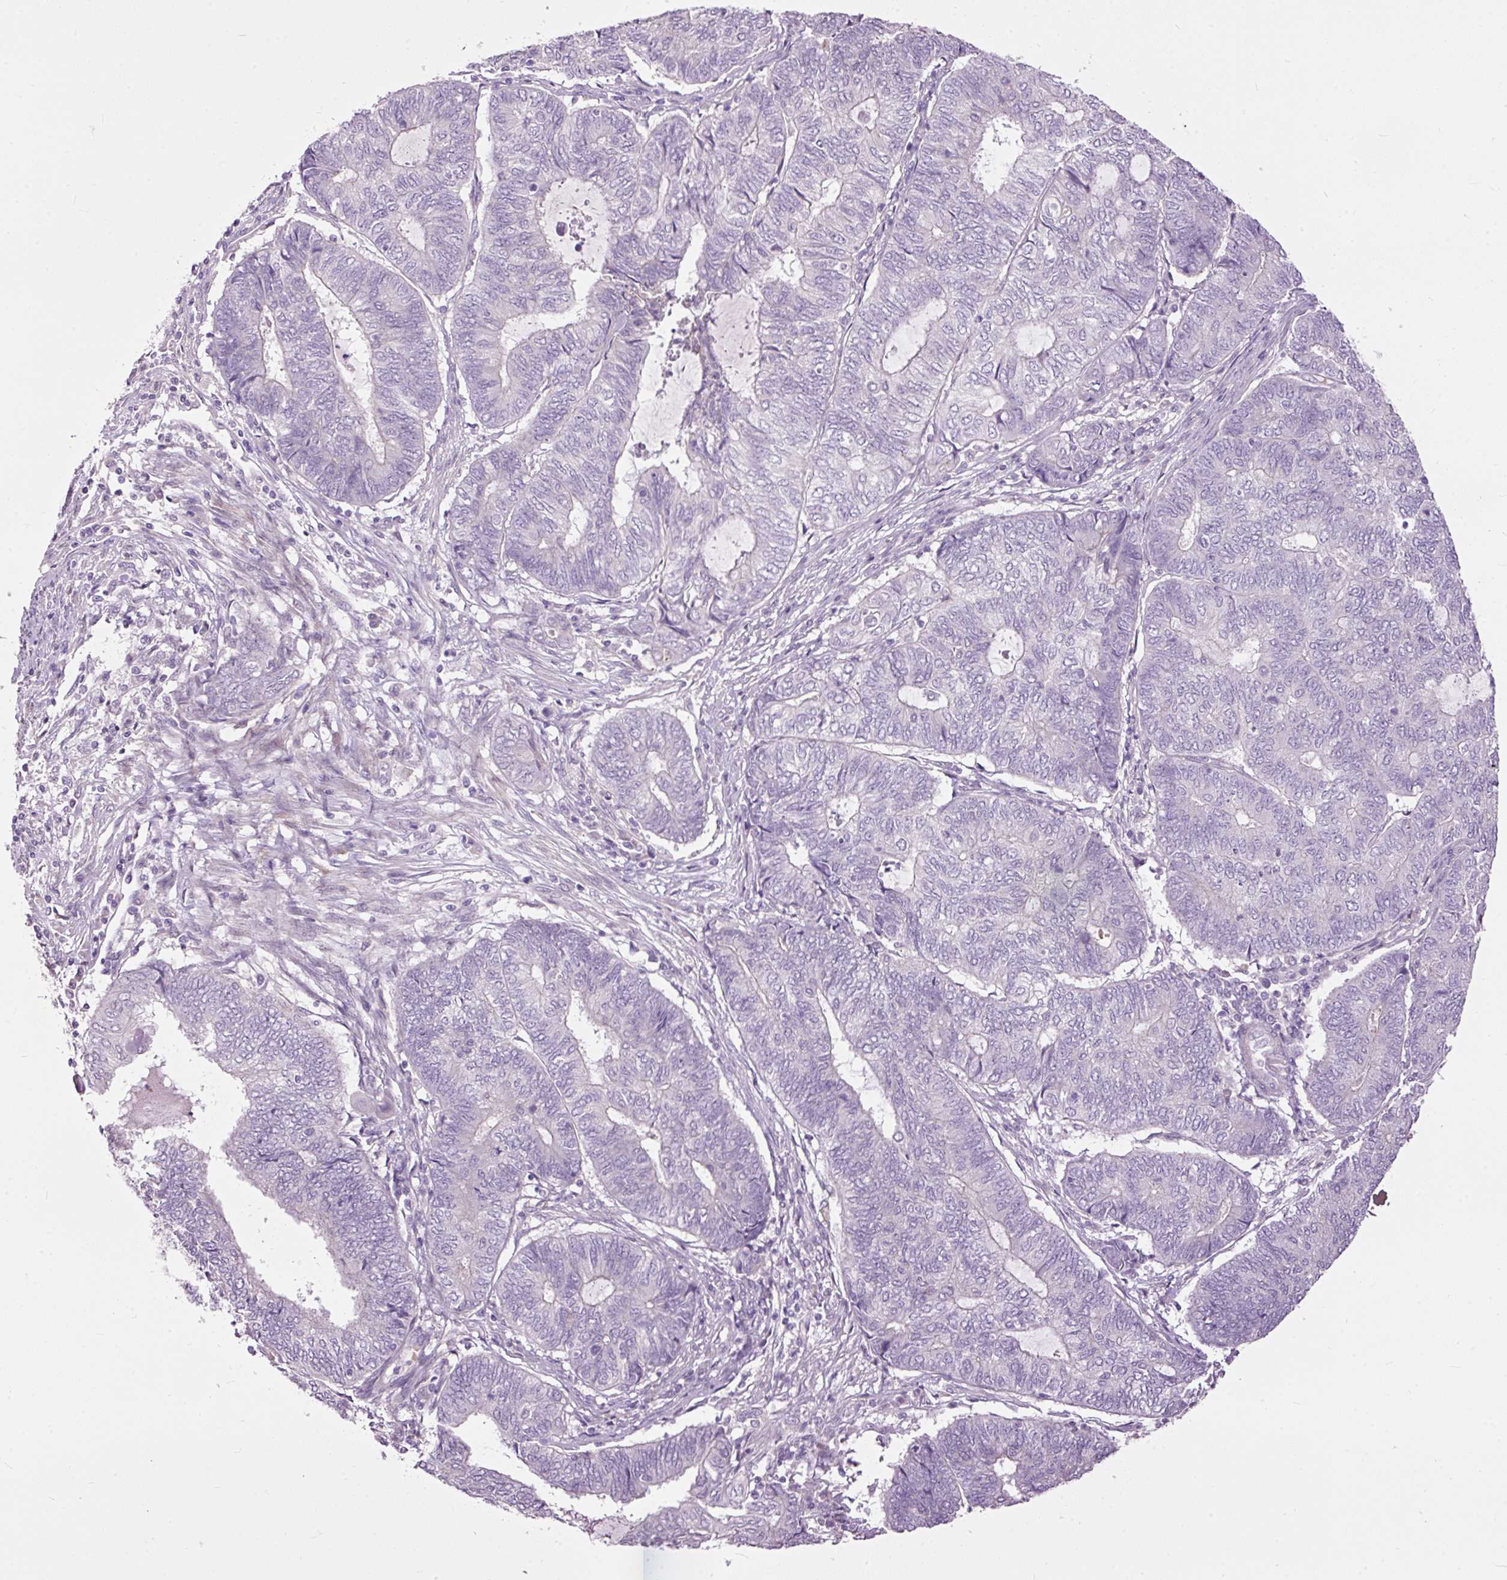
{"staining": {"intensity": "negative", "quantity": "none", "location": "none"}, "tissue": "endometrial cancer", "cell_type": "Tumor cells", "image_type": "cancer", "snomed": [{"axis": "morphology", "description": "Adenocarcinoma, NOS"}, {"axis": "topography", "description": "Uterus"}, {"axis": "topography", "description": "Endometrium"}], "caption": "Photomicrograph shows no significant protein positivity in tumor cells of adenocarcinoma (endometrial).", "gene": "FCRL4", "patient": {"sex": "female", "age": 70}}